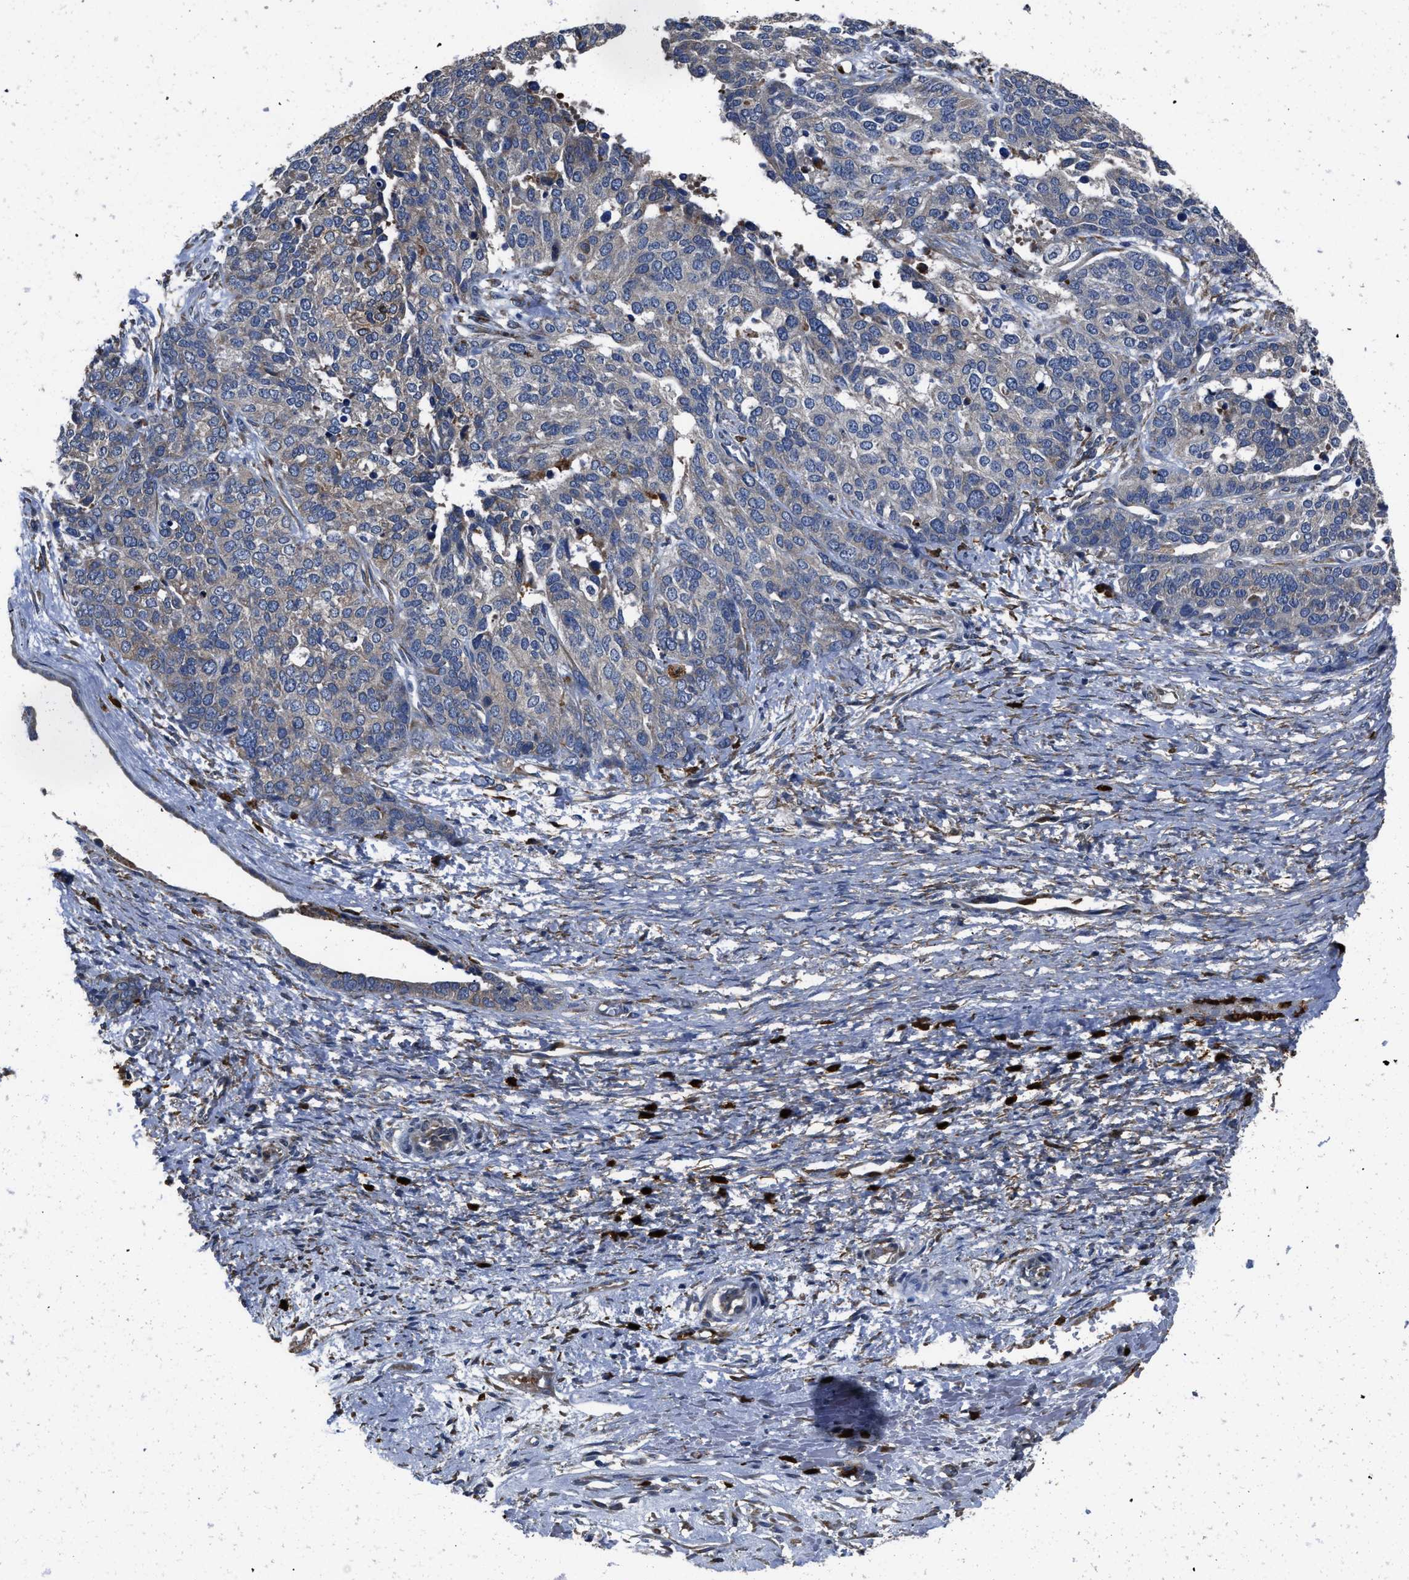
{"staining": {"intensity": "negative", "quantity": "none", "location": "none"}, "tissue": "ovarian cancer", "cell_type": "Tumor cells", "image_type": "cancer", "snomed": [{"axis": "morphology", "description": "Cystadenocarcinoma, serous, NOS"}, {"axis": "topography", "description": "Ovary"}], "caption": "Ovarian cancer was stained to show a protein in brown. There is no significant positivity in tumor cells.", "gene": "ANGPT1", "patient": {"sex": "female", "age": 44}}